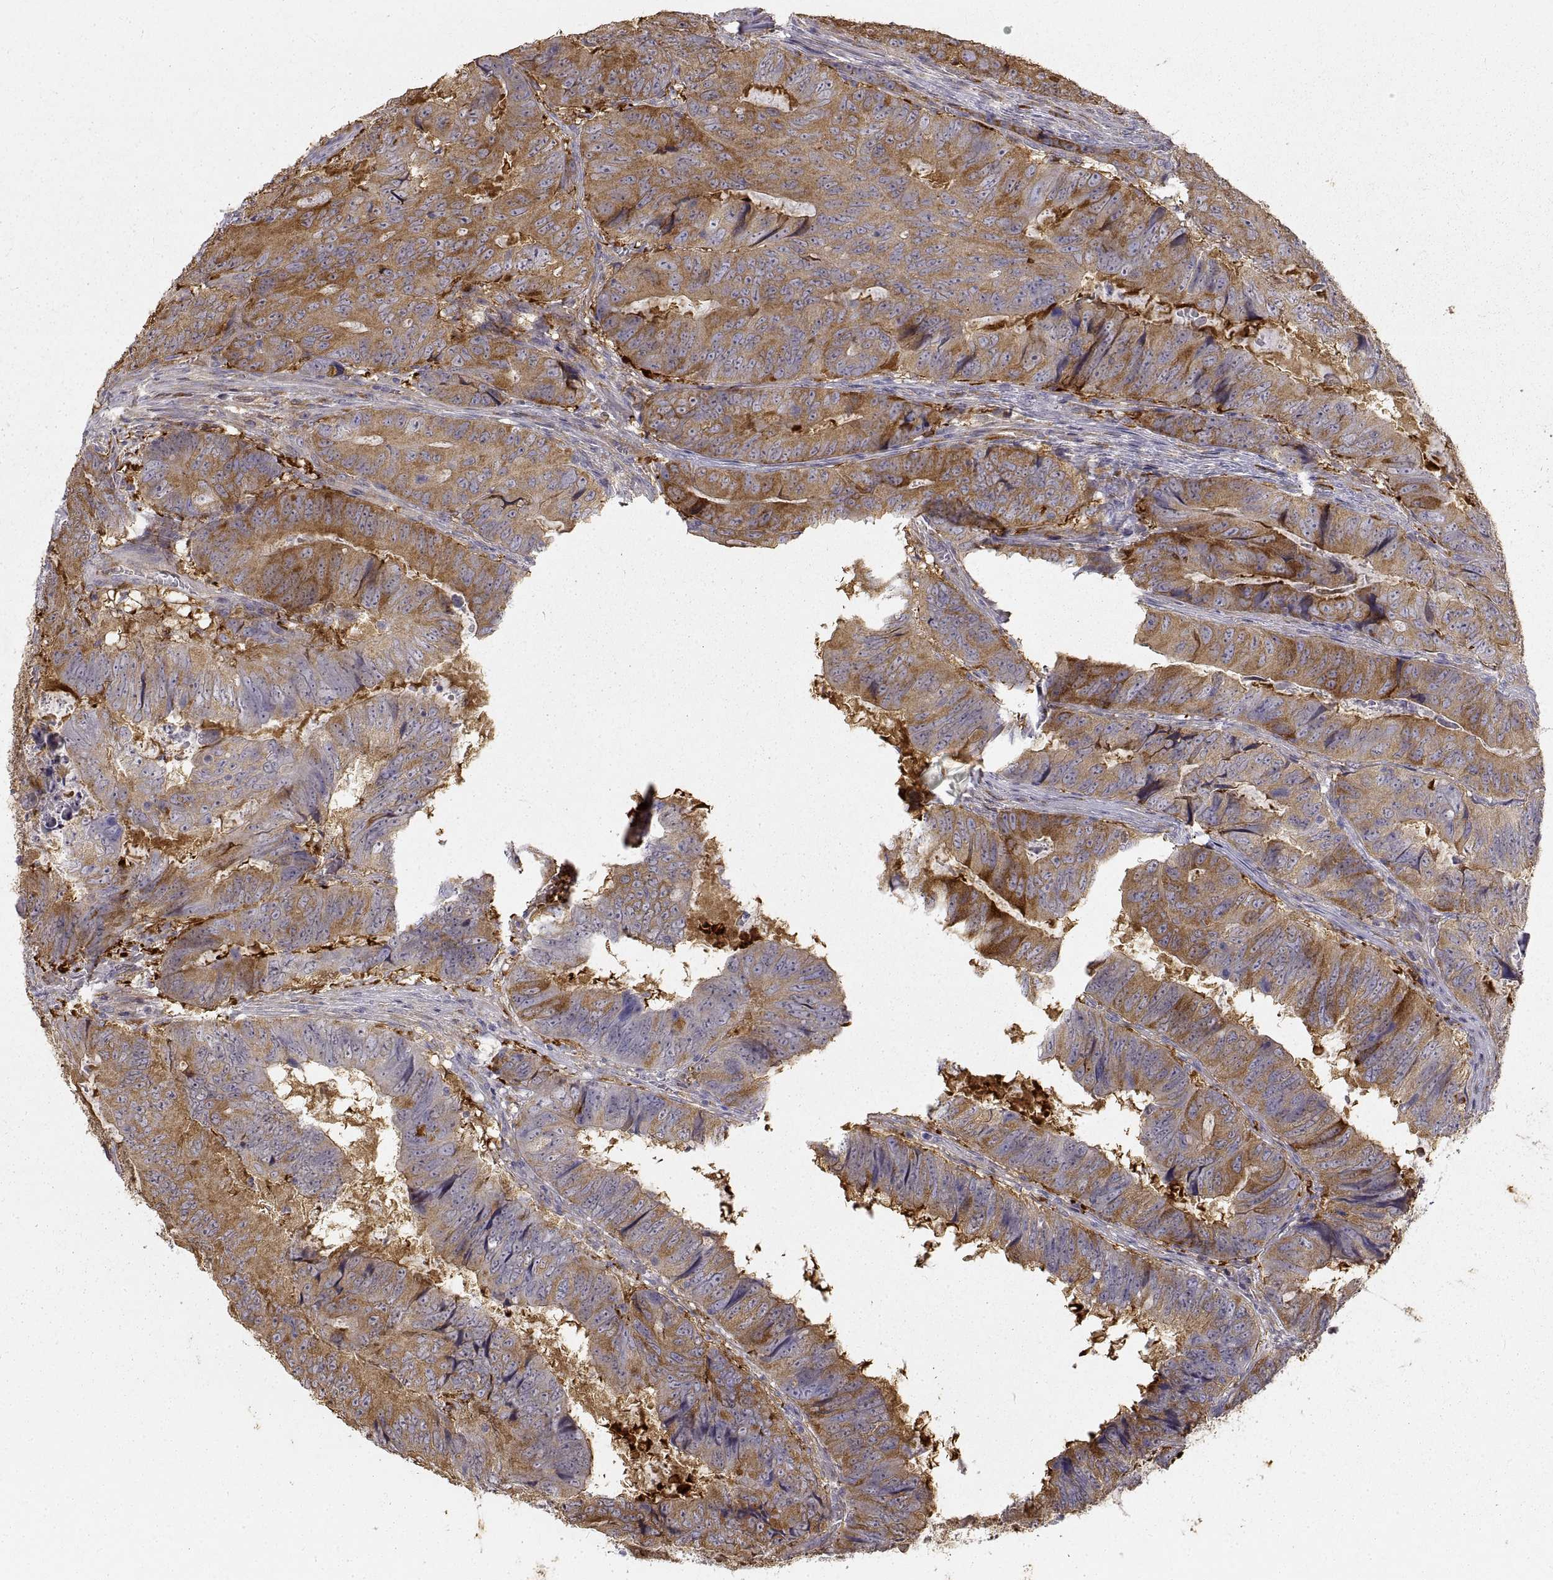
{"staining": {"intensity": "moderate", "quantity": "25%-75%", "location": "cytoplasmic/membranous"}, "tissue": "colorectal cancer", "cell_type": "Tumor cells", "image_type": "cancer", "snomed": [{"axis": "morphology", "description": "Adenocarcinoma, NOS"}, {"axis": "topography", "description": "Colon"}], "caption": "Human colorectal cancer stained with a brown dye exhibits moderate cytoplasmic/membranous positive expression in approximately 25%-75% of tumor cells.", "gene": "HSP90AB1", "patient": {"sex": "male", "age": 79}}